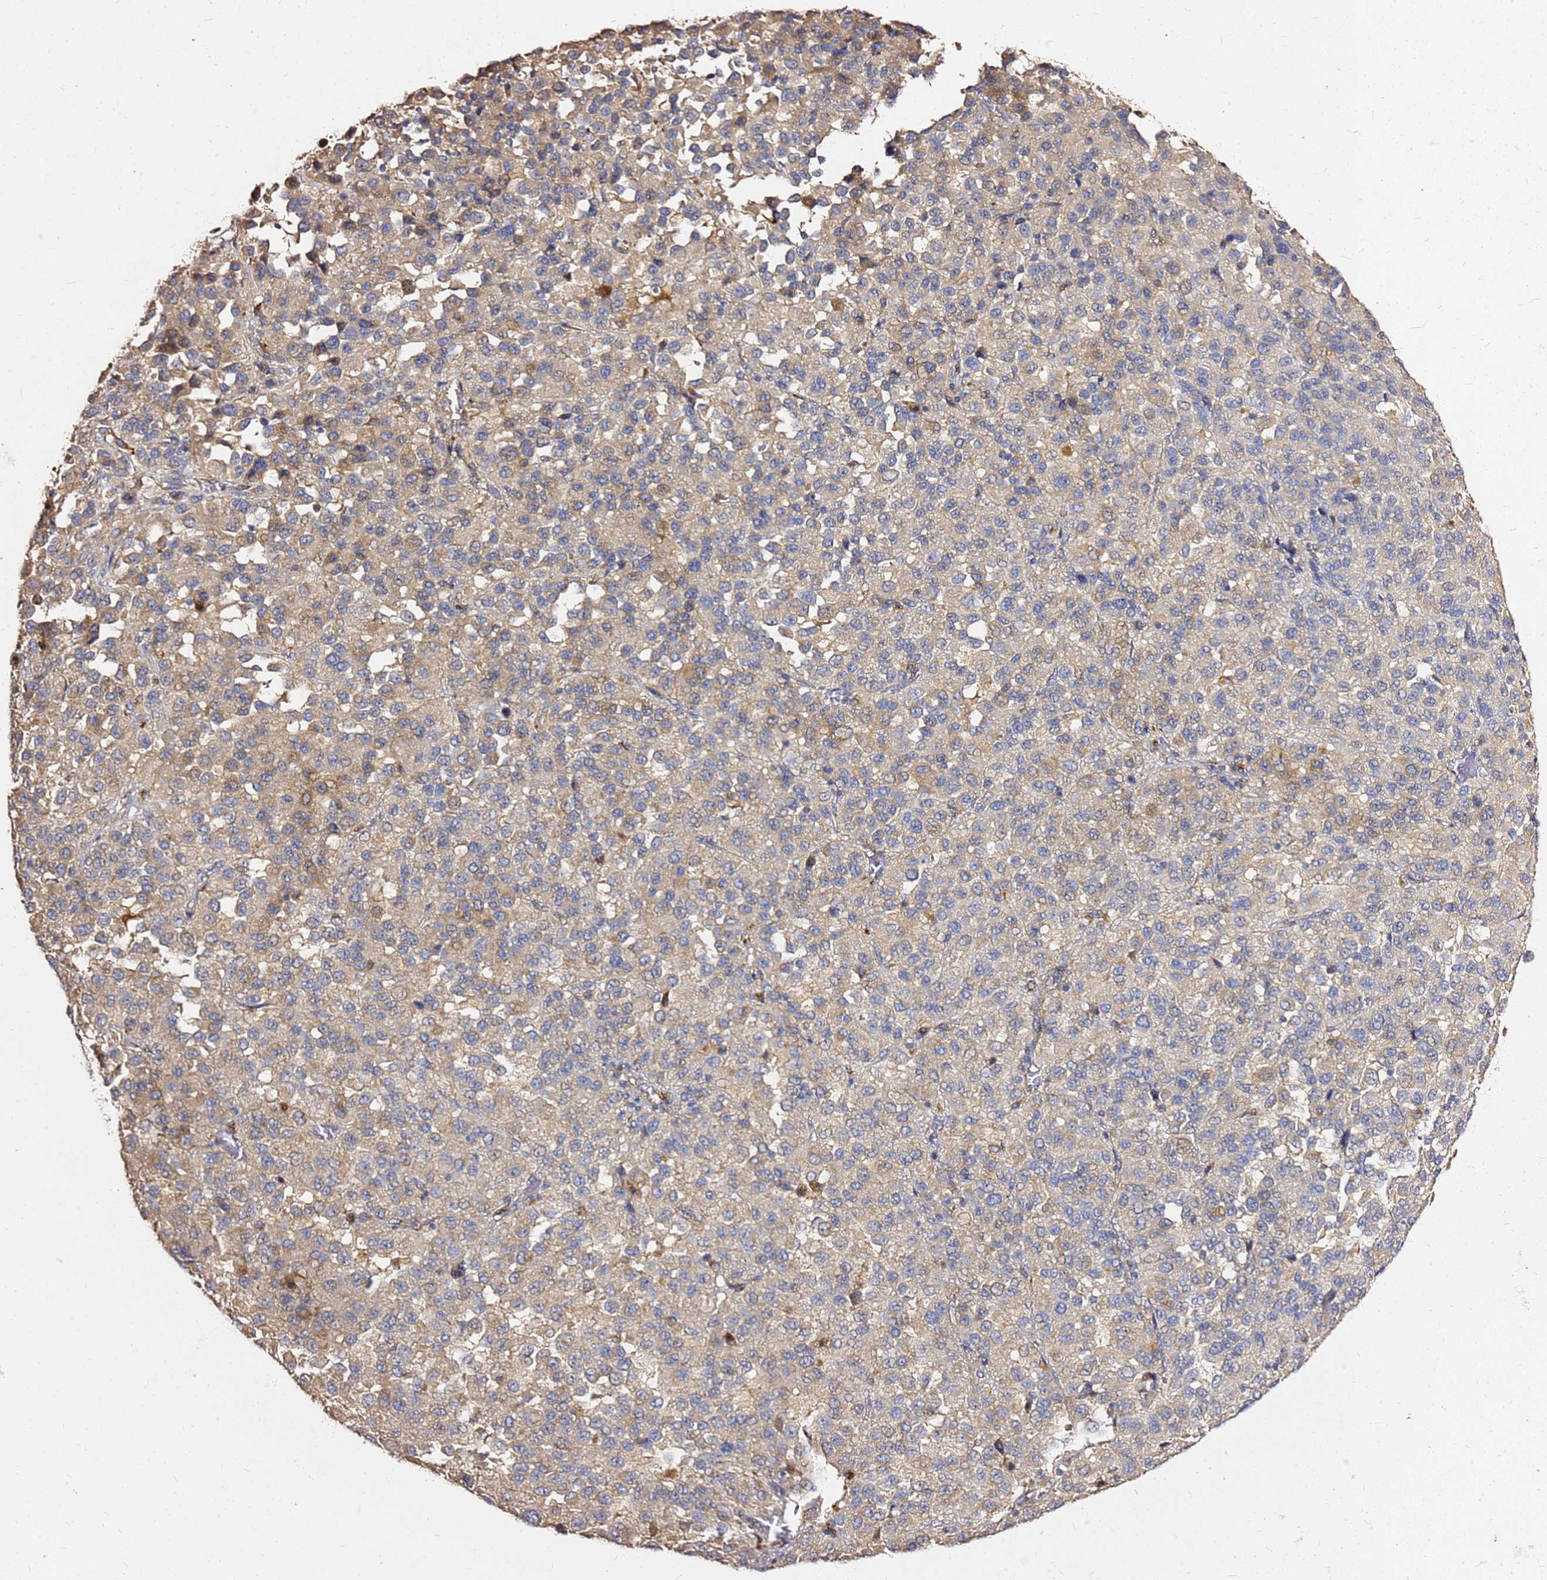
{"staining": {"intensity": "moderate", "quantity": "<25%", "location": "cytoplasmic/membranous"}, "tissue": "melanoma", "cell_type": "Tumor cells", "image_type": "cancer", "snomed": [{"axis": "morphology", "description": "Malignant melanoma, Metastatic site"}, {"axis": "topography", "description": "Lung"}], "caption": "The immunohistochemical stain shows moderate cytoplasmic/membranous positivity in tumor cells of malignant melanoma (metastatic site) tissue.", "gene": "EXD3", "patient": {"sex": "male", "age": 64}}